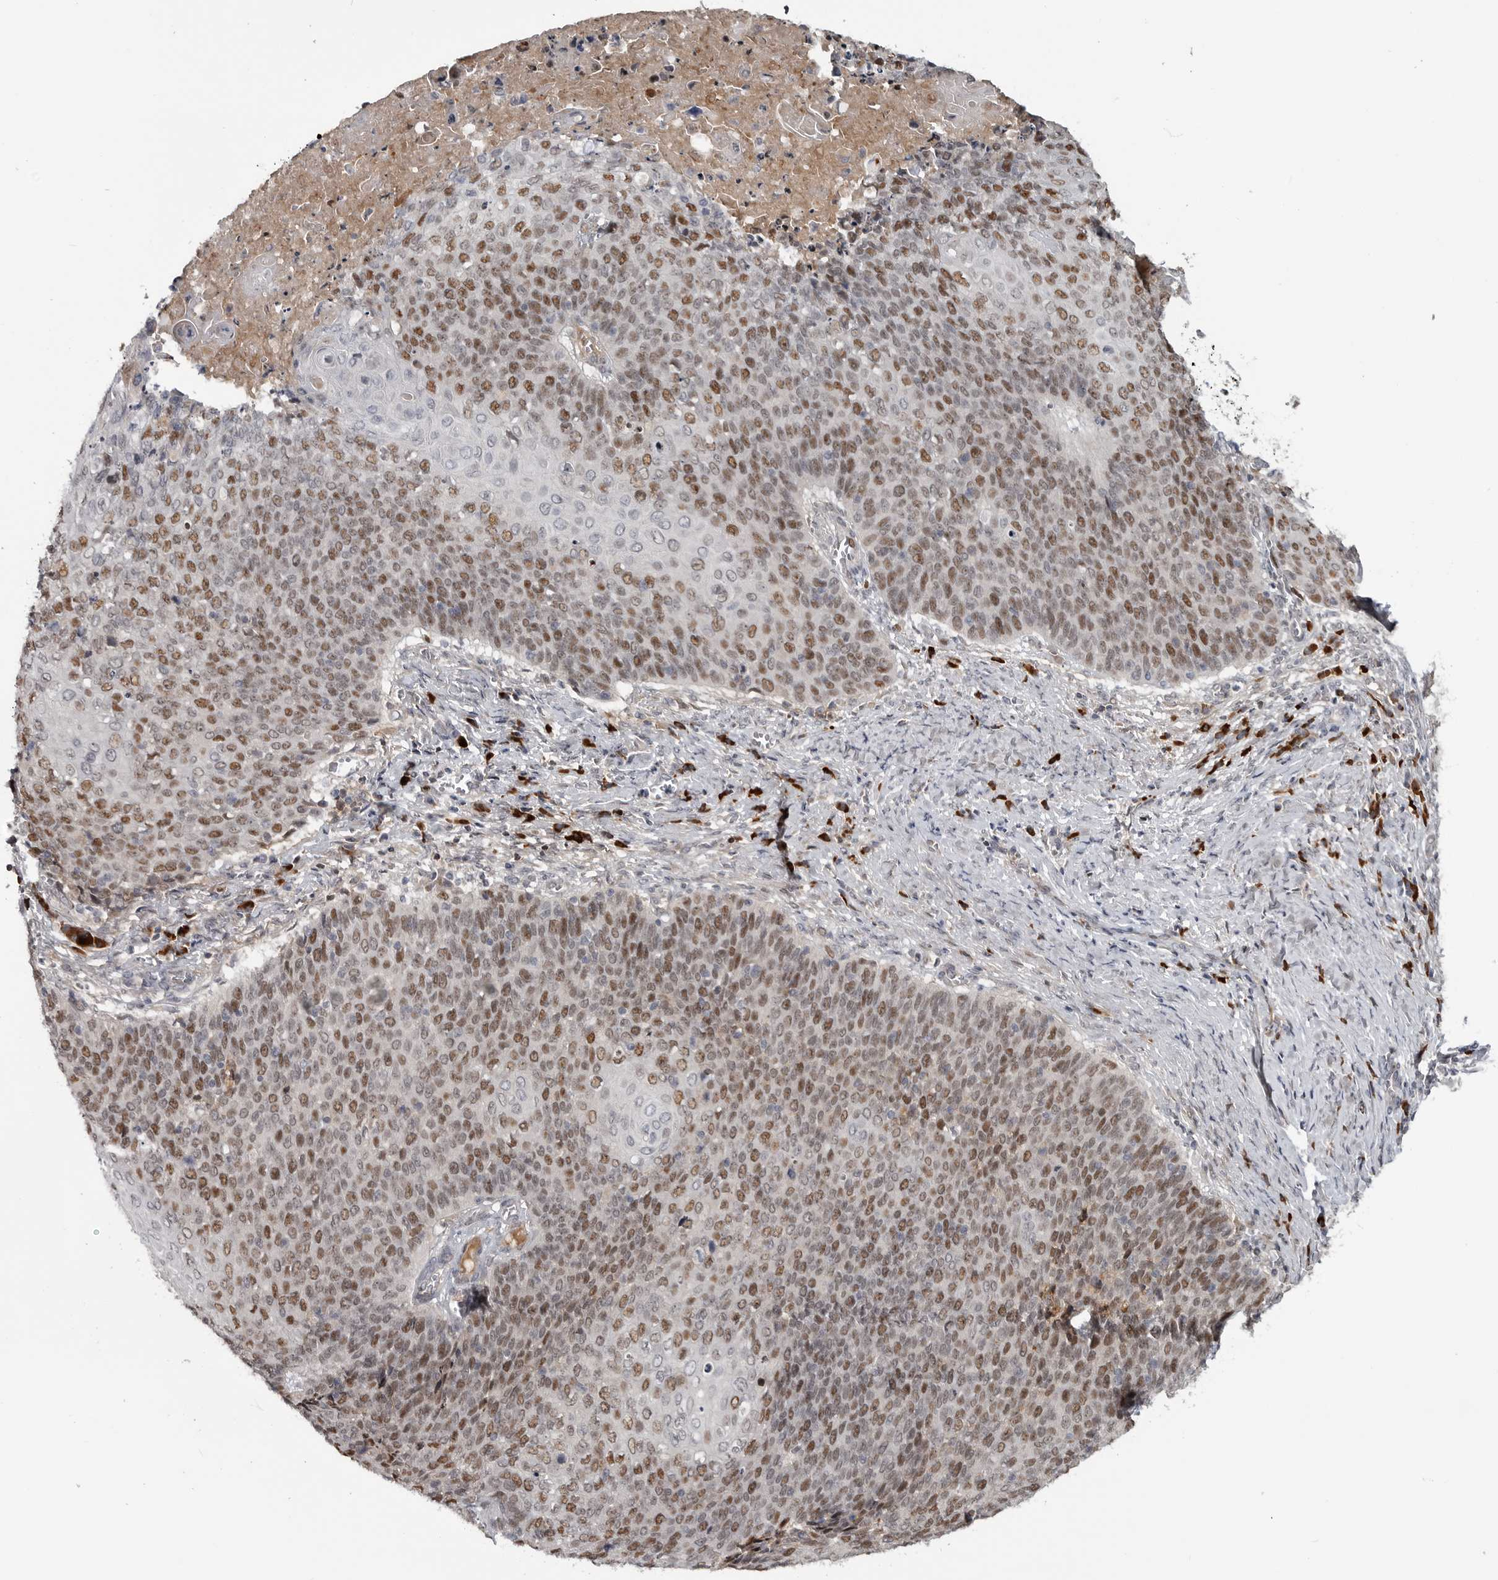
{"staining": {"intensity": "moderate", "quantity": ">75%", "location": "nuclear"}, "tissue": "cervical cancer", "cell_type": "Tumor cells", "image_type": "cancer", "snomed": [{"axis": "morphology", "description": "Squamous cell carcinoma, NOS"}, {"axis": "topography", "description": "Cervix"}], "caption": "Immunohistochemical staining of squamous cell carcinoma (cervical) exhibits medium levels of moderate nuclear expression in about >75% of tumor cells.", "gene": "ZNF277", "patient": {"sex": "female", "age": 39}}